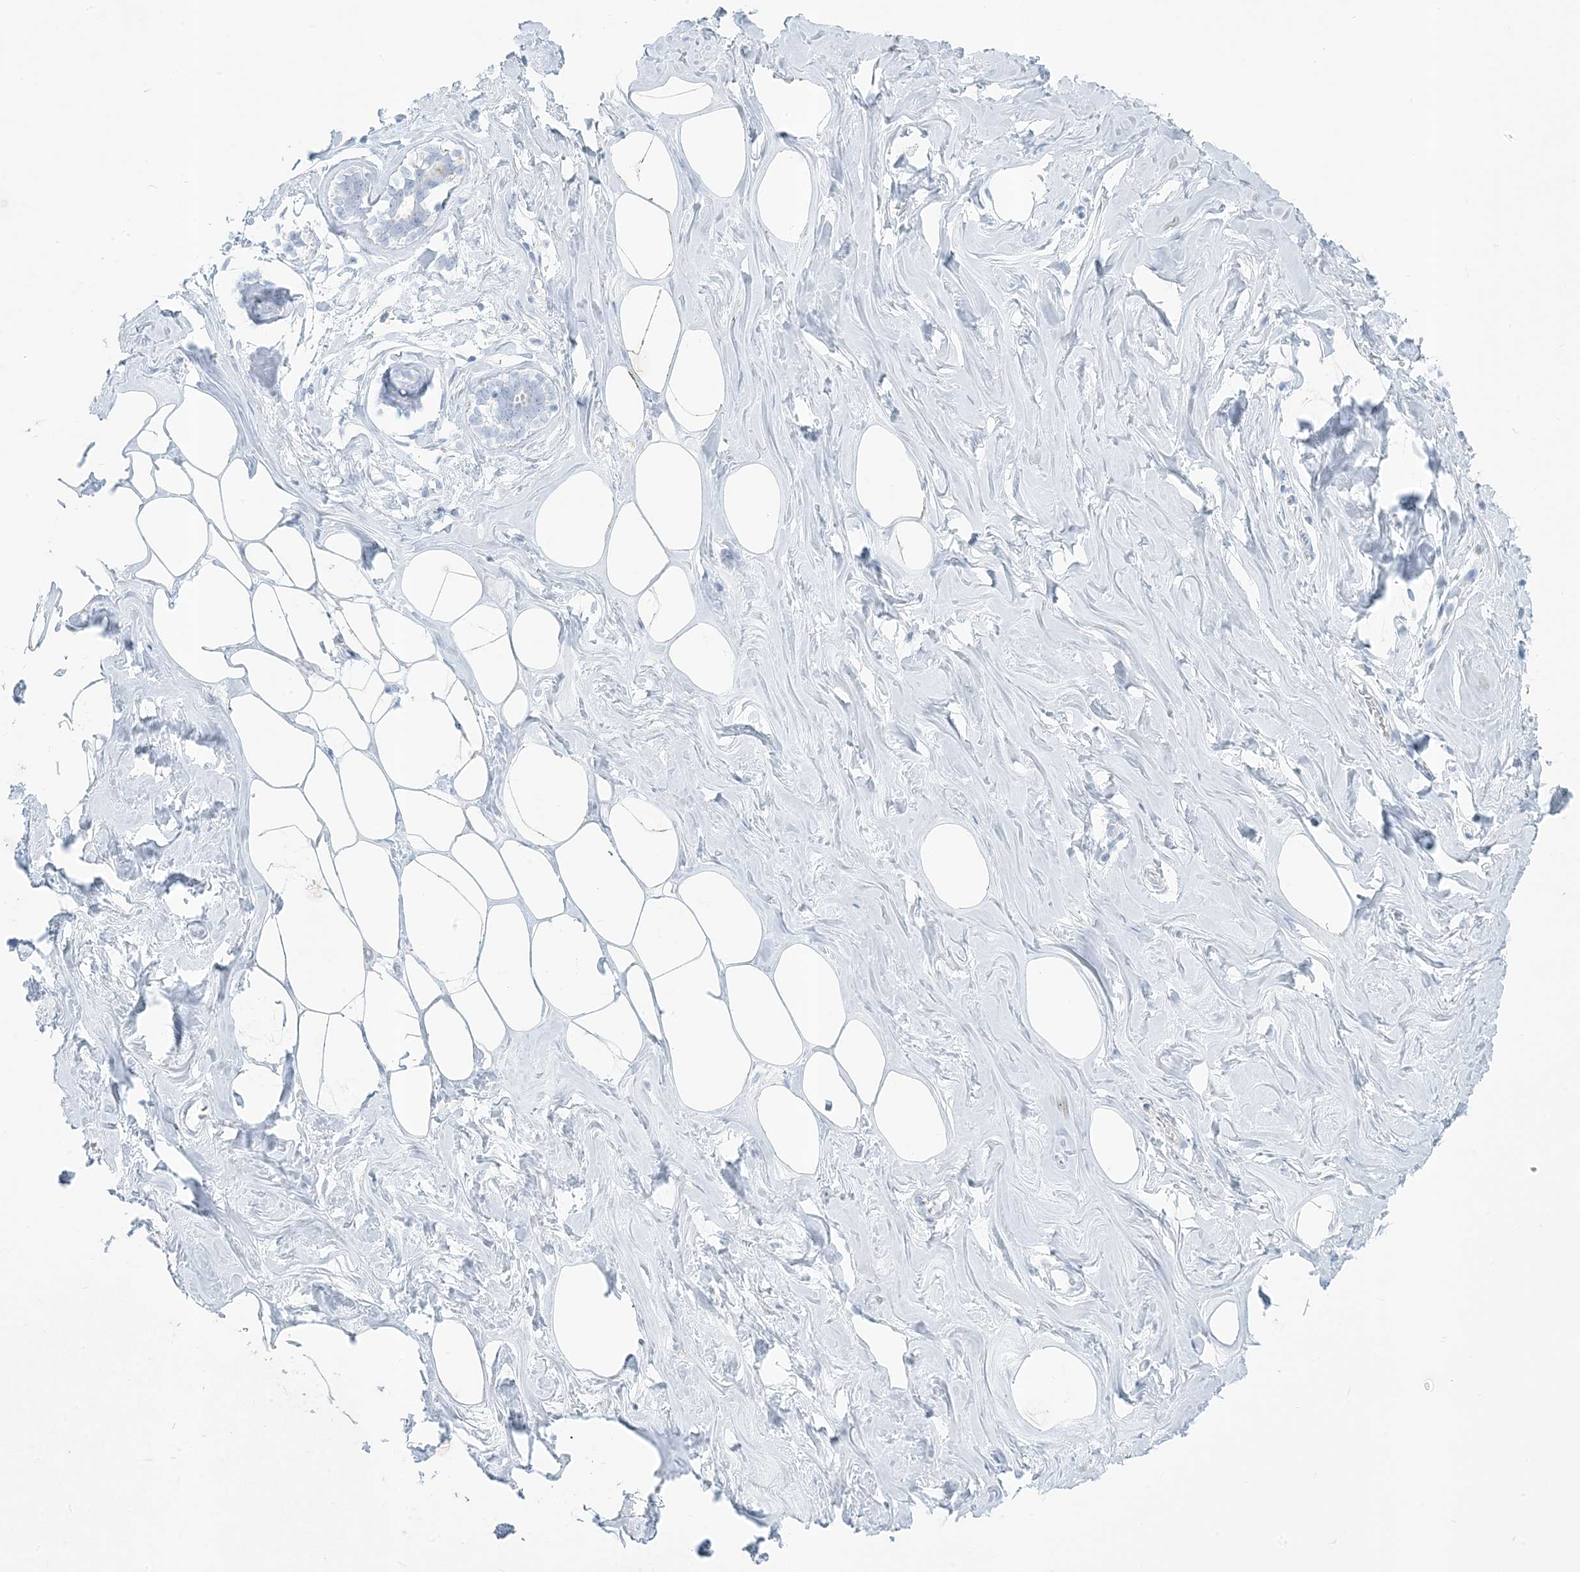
{"staining": {"intensity": "moderate", "quantity": "<25%", "location": "cytoplasmic/membranous"}, "tissue": "adipose tissue", "cell_type": "Adipocytes", "image_type": "normal", "snomed": [{"axis": "morphology", "description": "Normal tissue, NOS"}, {"axis": "morphology", "description": "Fibrosis, NOS"}, {"axis": "topography", "description": "Breast"}, {"axis": "topography", "description": "Adipose tissue"}], "caption": "Brown immunohistochemical staining in normal human adipose tissue demonstrates moderate cytoplasmic/membranous staining in approximately <25% of adipocytes. Nuclei are stained in blue.", "gene": "ZDHHC4", "patient": {"sex": "female", "age": 39}}